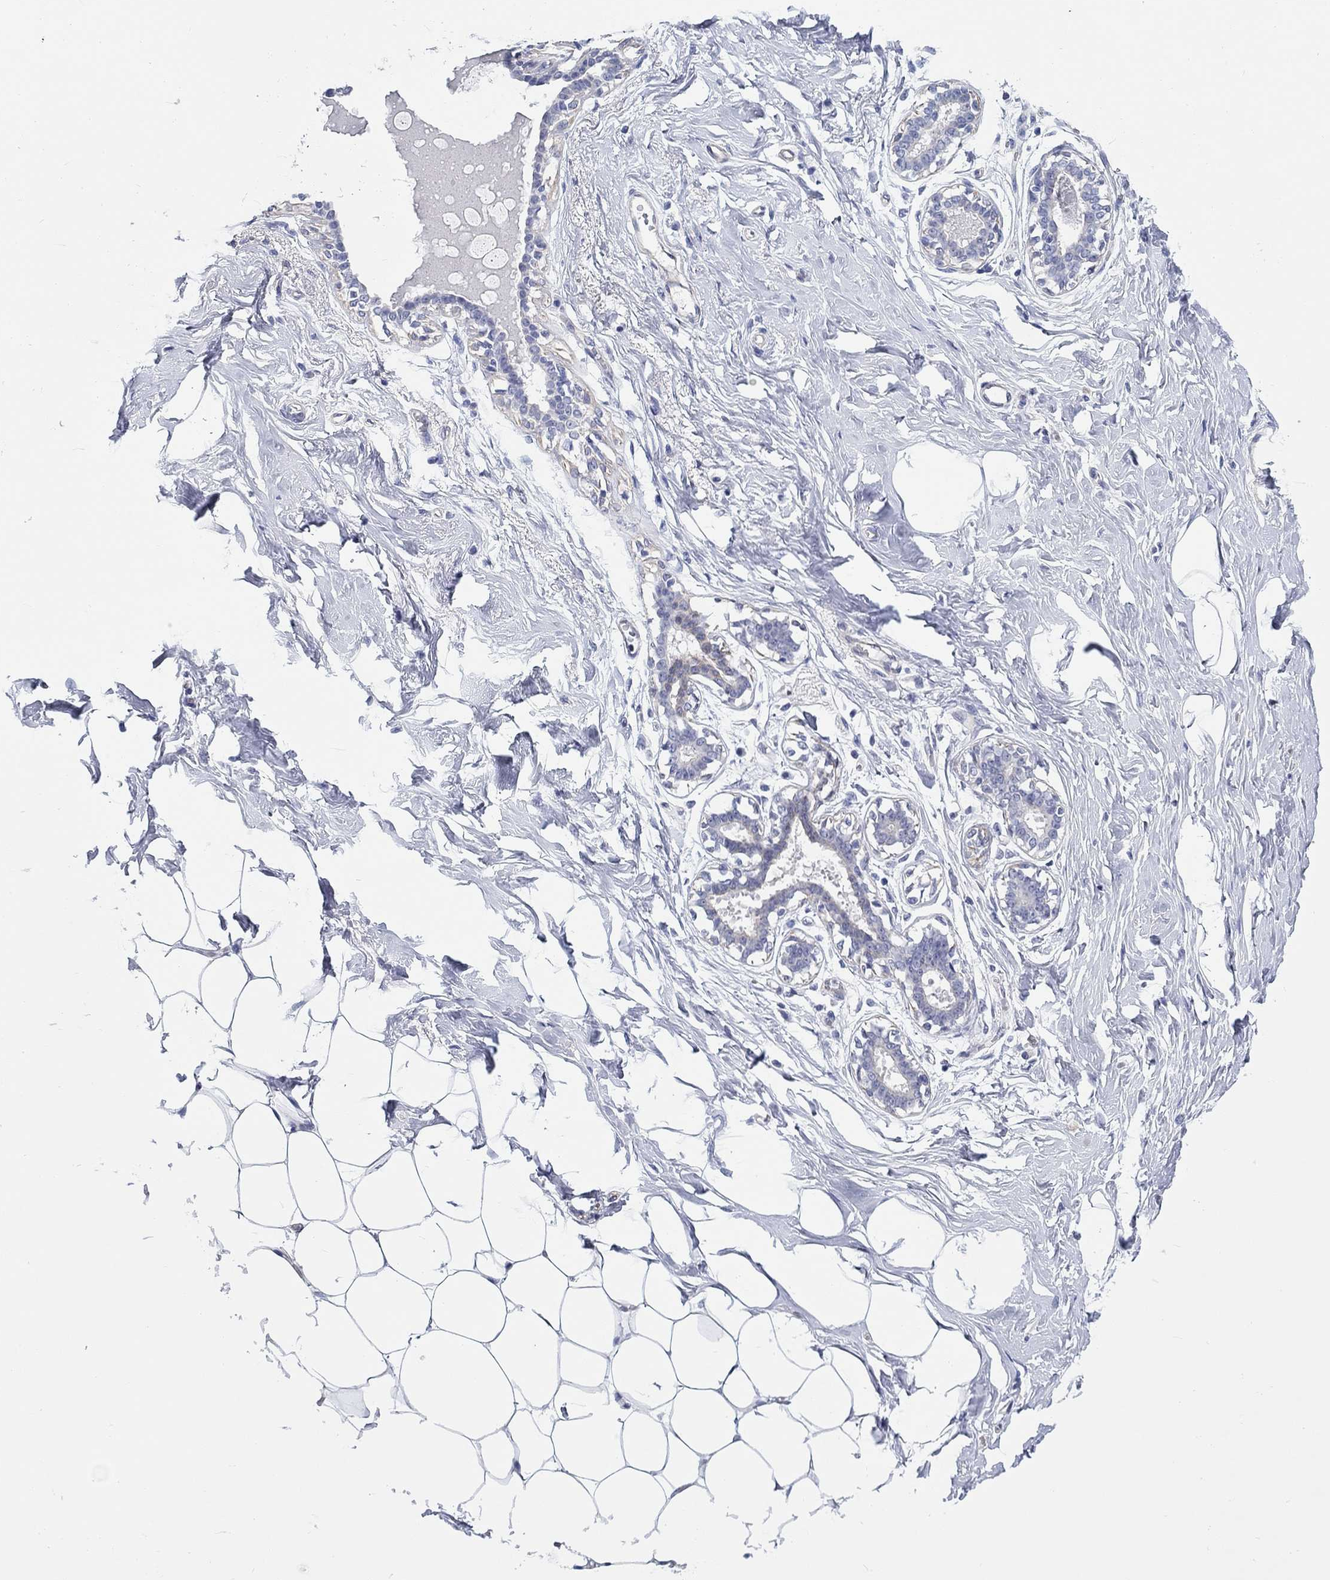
{"staining": {"intensity": "negative", "quantity": "none", "location": "none"}, "tissue": "breast", "cell_type": "Adipocytes", "image_type": "normal", "snomed": [{"axis": "morphology", "description": "Normal tissue, NOS"}, {"axis": "morphology", "description": "Lobular carcinoma, in situ"}, {"axis": "topography", "description": "Breast"}], "caption": "Immunohistochemistry (IHC) of benign breast shows no expression in adipocytes. (Stains: DAB (3,3'-diaminobenzidine) immunohistochemistry (IHC) with hematoxylin counter stain, Microscopy: brightfield microscopy at high magnification).", "gene": "CRYGD", "patient": {"sex": "female", "age": 35}}